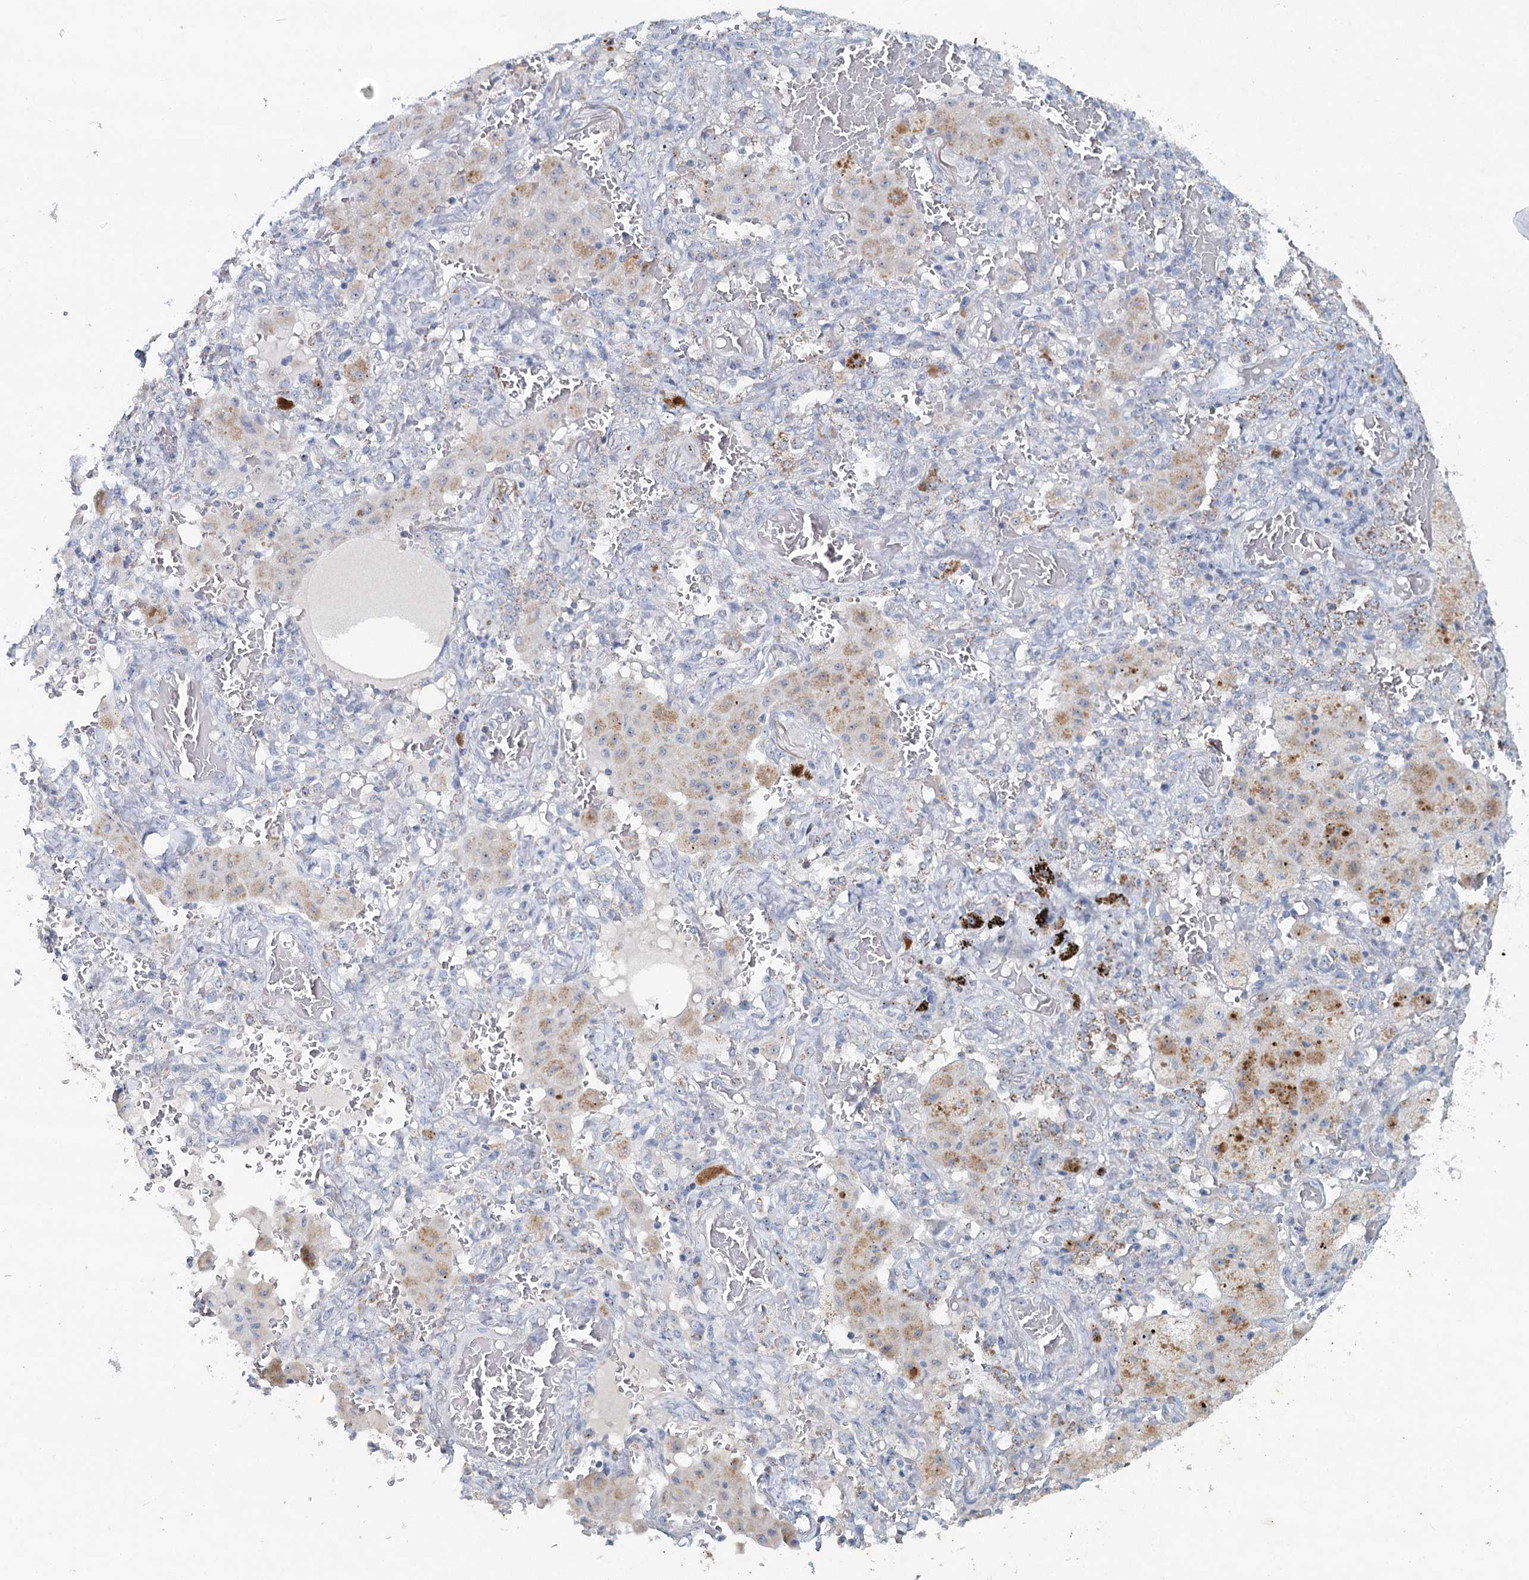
{"staining": {"intensity": "negative", "quantity": "none", "location": "none"}, "tissue": "lung cancer", "cell_type": "Tumor cells", "image_type": "cancer", "snomed": [{"axis": "morphology", "description": "Squamous cell carcinoma, NOS"}, {"axis": "topography", "description": "Lung"}], "caption": "High magnification brightfield microscopy of squamous cell carcinoma (lung) stained with DAB (brown) and counterstained with hematoxylin (blue): tumor cells show no significant positivity. (DAB (3,3'-diaminobenzidine) IHC with hematoxylin counter stain).", "gene": "RBM43", "patient": {"sex": "female", "age": 47}}